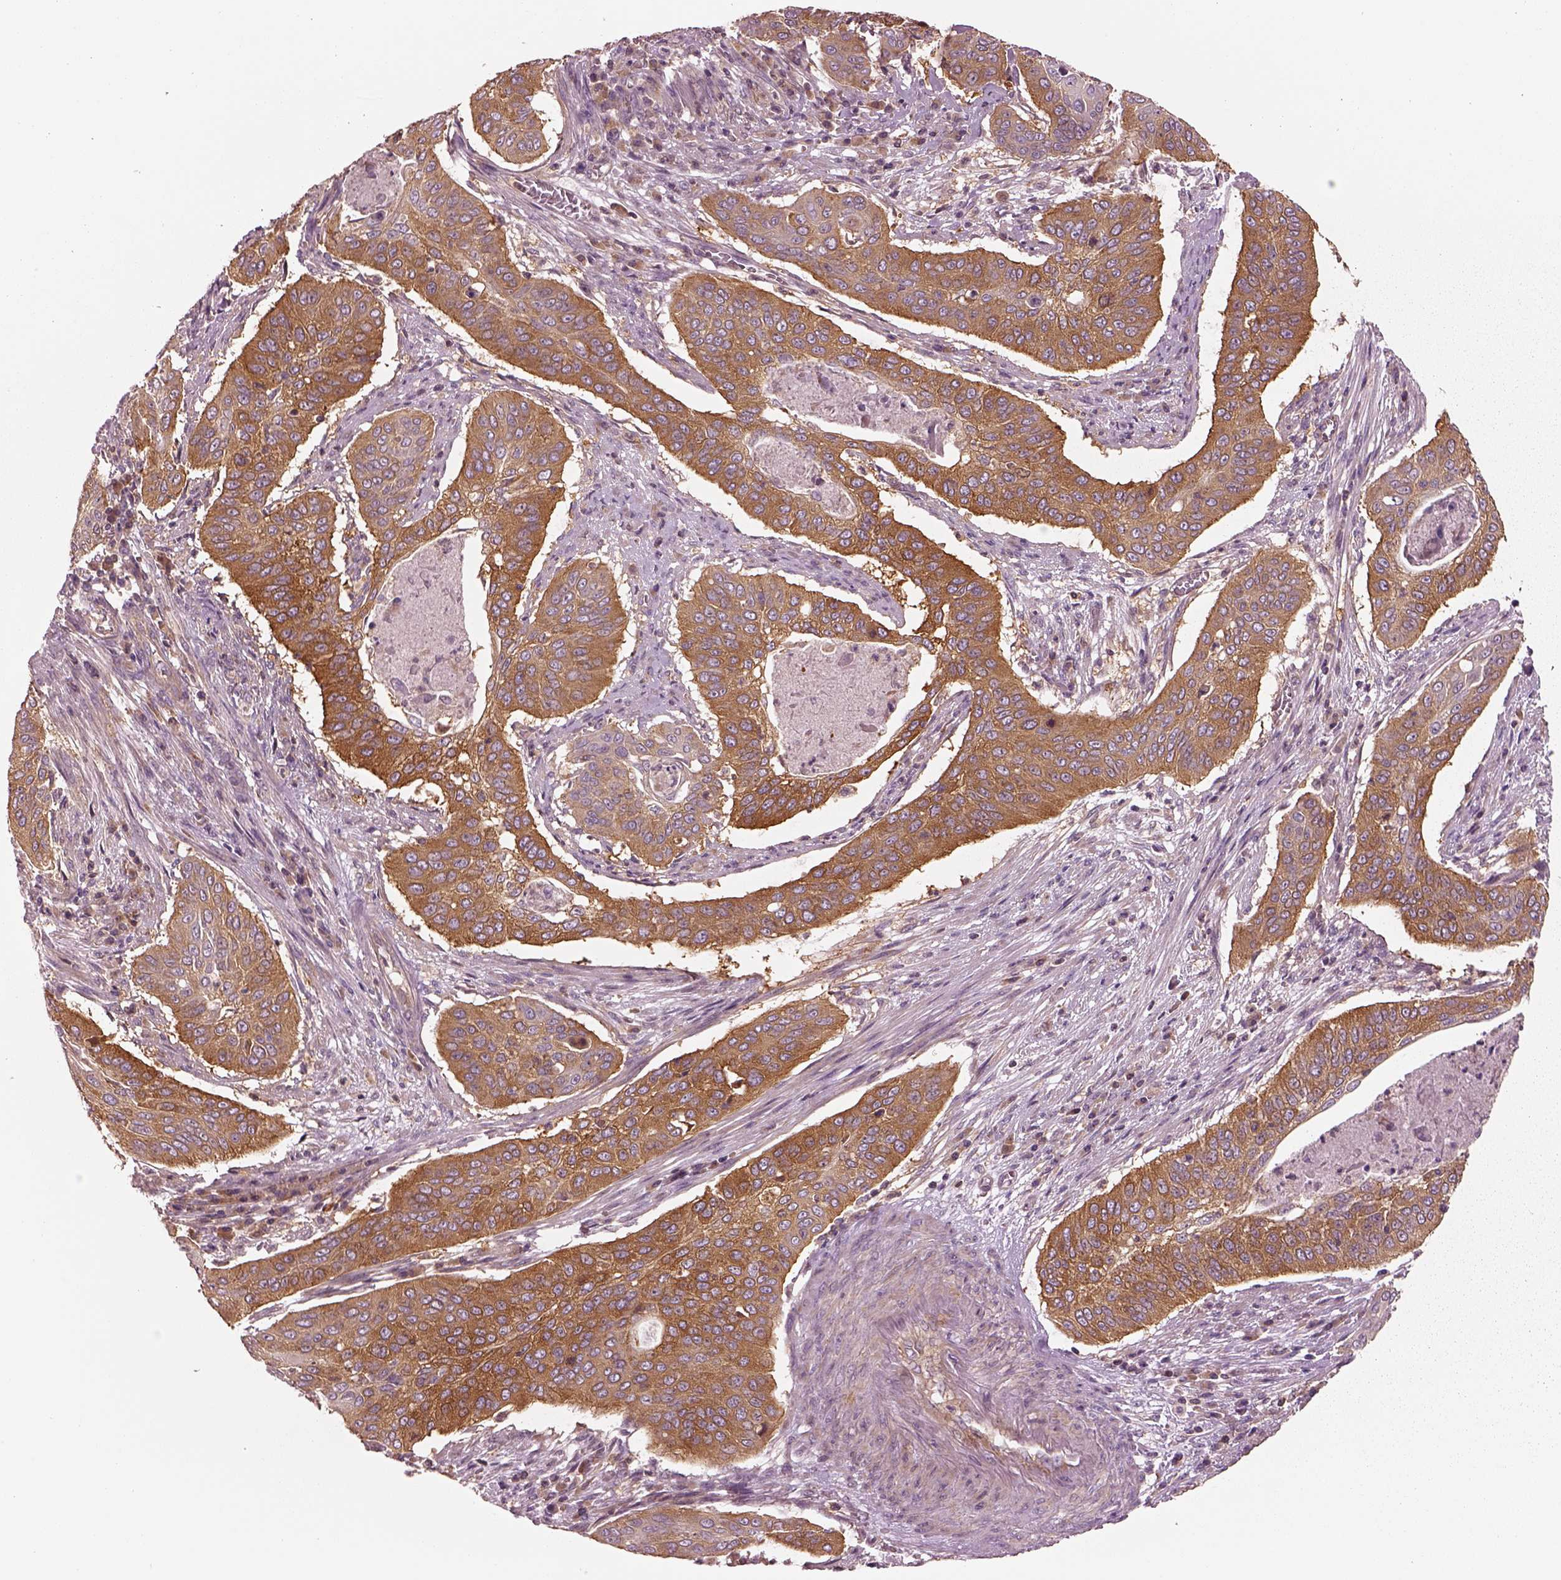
{"staining": {"intensity": "moderate", "quantity": ">75%", "location": "cytoplasmic/membranous"}, "tissue": "cervical cancer", "cell_type": "Tumor cells", "image_type": "cancer", "snomed": [{"axis": "morphology", "description": "Squamous cell carcinoma, NOS"}, {"axis": "topography", "description": "Cervix"}], "caption": "Cervical cancer (squamous cell carcinoma) stained with a protein marker reveals moderate staining in tumor cells.", "gene": "CAD", "patient": {"sex": "female", "age": 39}}